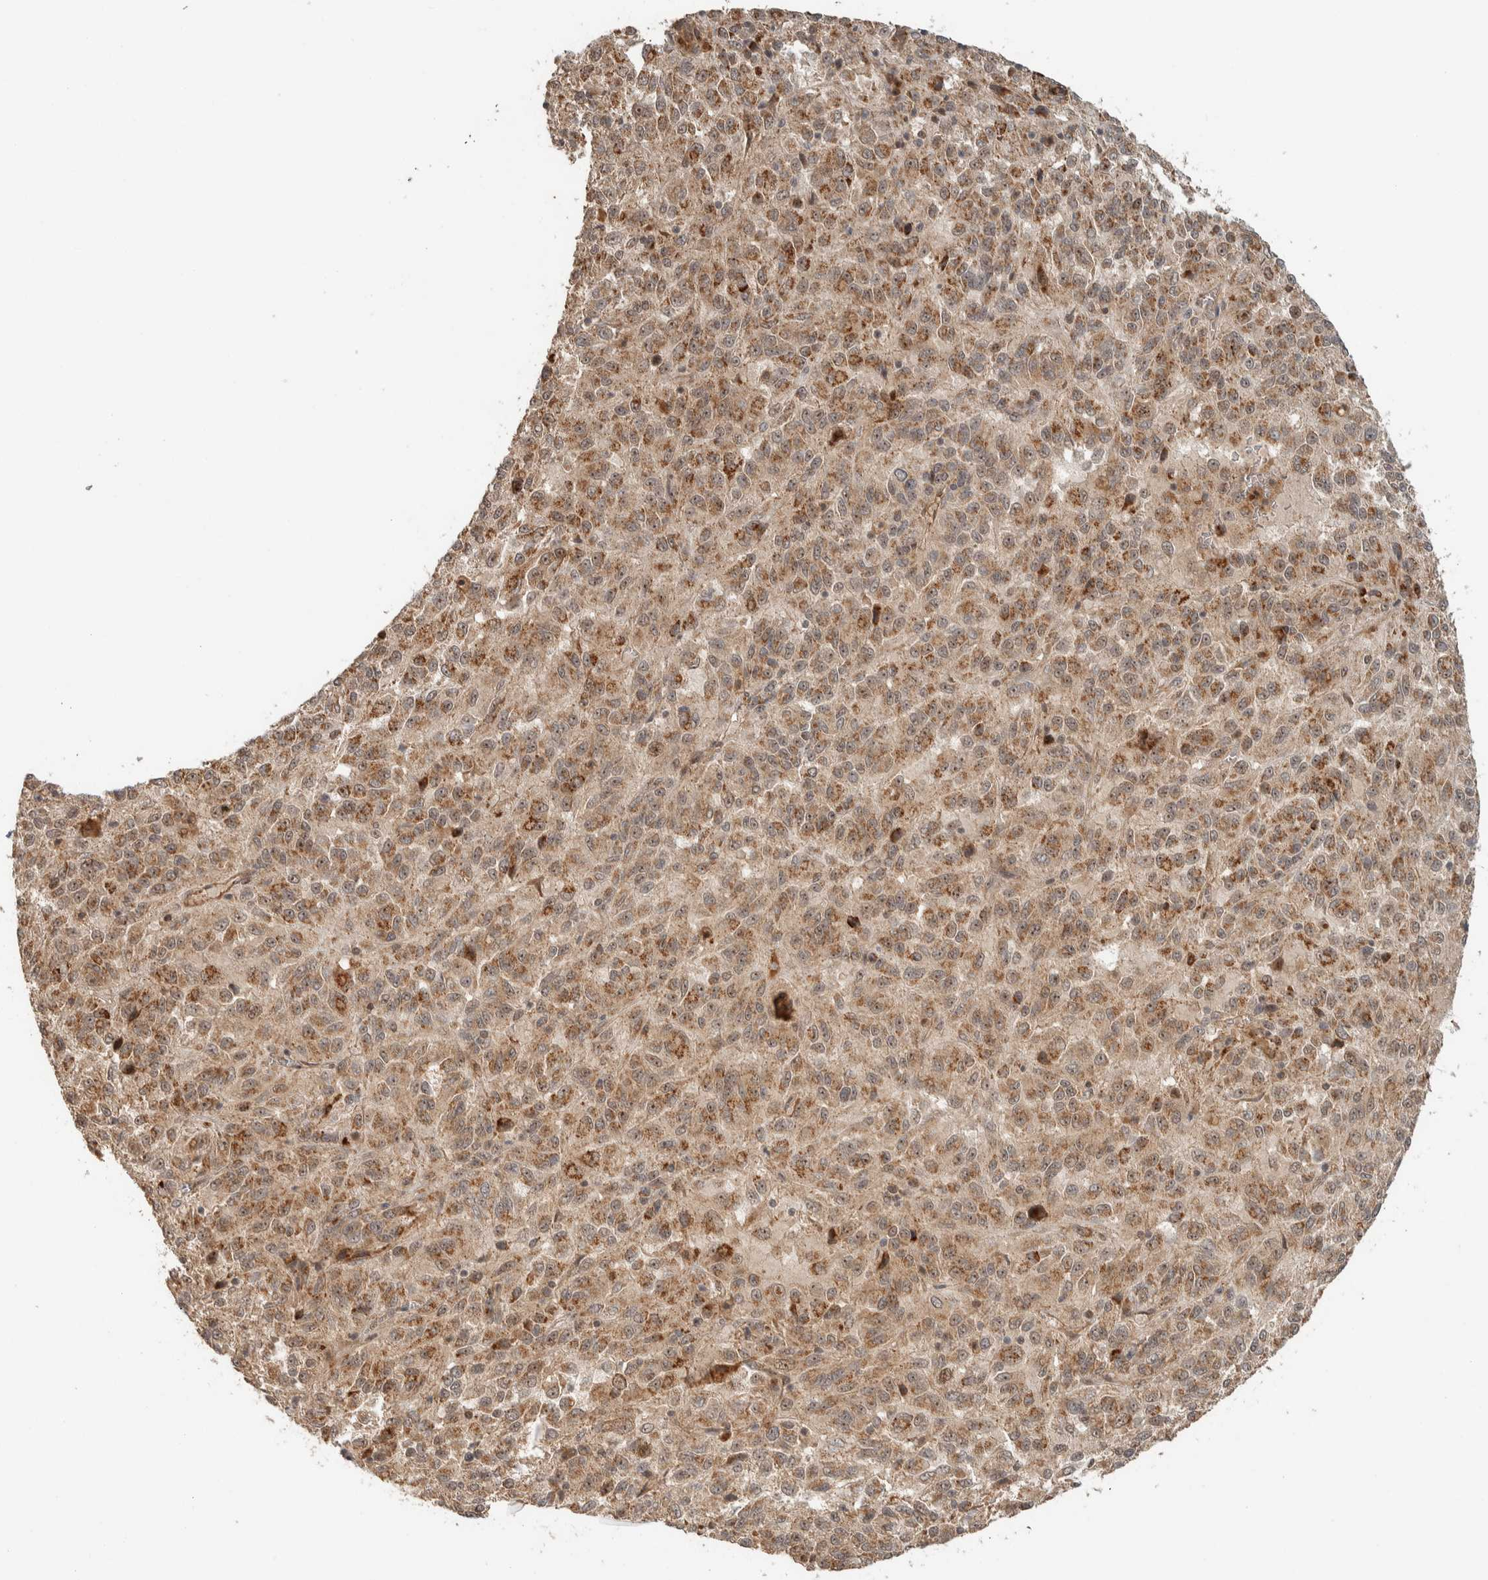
{"staining": {"intensity": "moderate", "quantity": ">75%", "location": "cytoplasmic/membranous"}, "tissue": "melanoma", "cell_type": "Tumor cells", "image_type": "cancer", "snomed": [{"axis": "morphology", "description": "Malignant melanoma, Metastatic site"}, {"axis": "topography", "description": "Lung"}], "caption": "The image demonstrates immunohistochemical staining of malignant melanoma (metastatic site). There is moderate cytoplasmic/membranous positivity is present in approximately >75% of tumor cells.", "gene": "ZBTB2", "patient": {"sex": "male", "age": 64}}